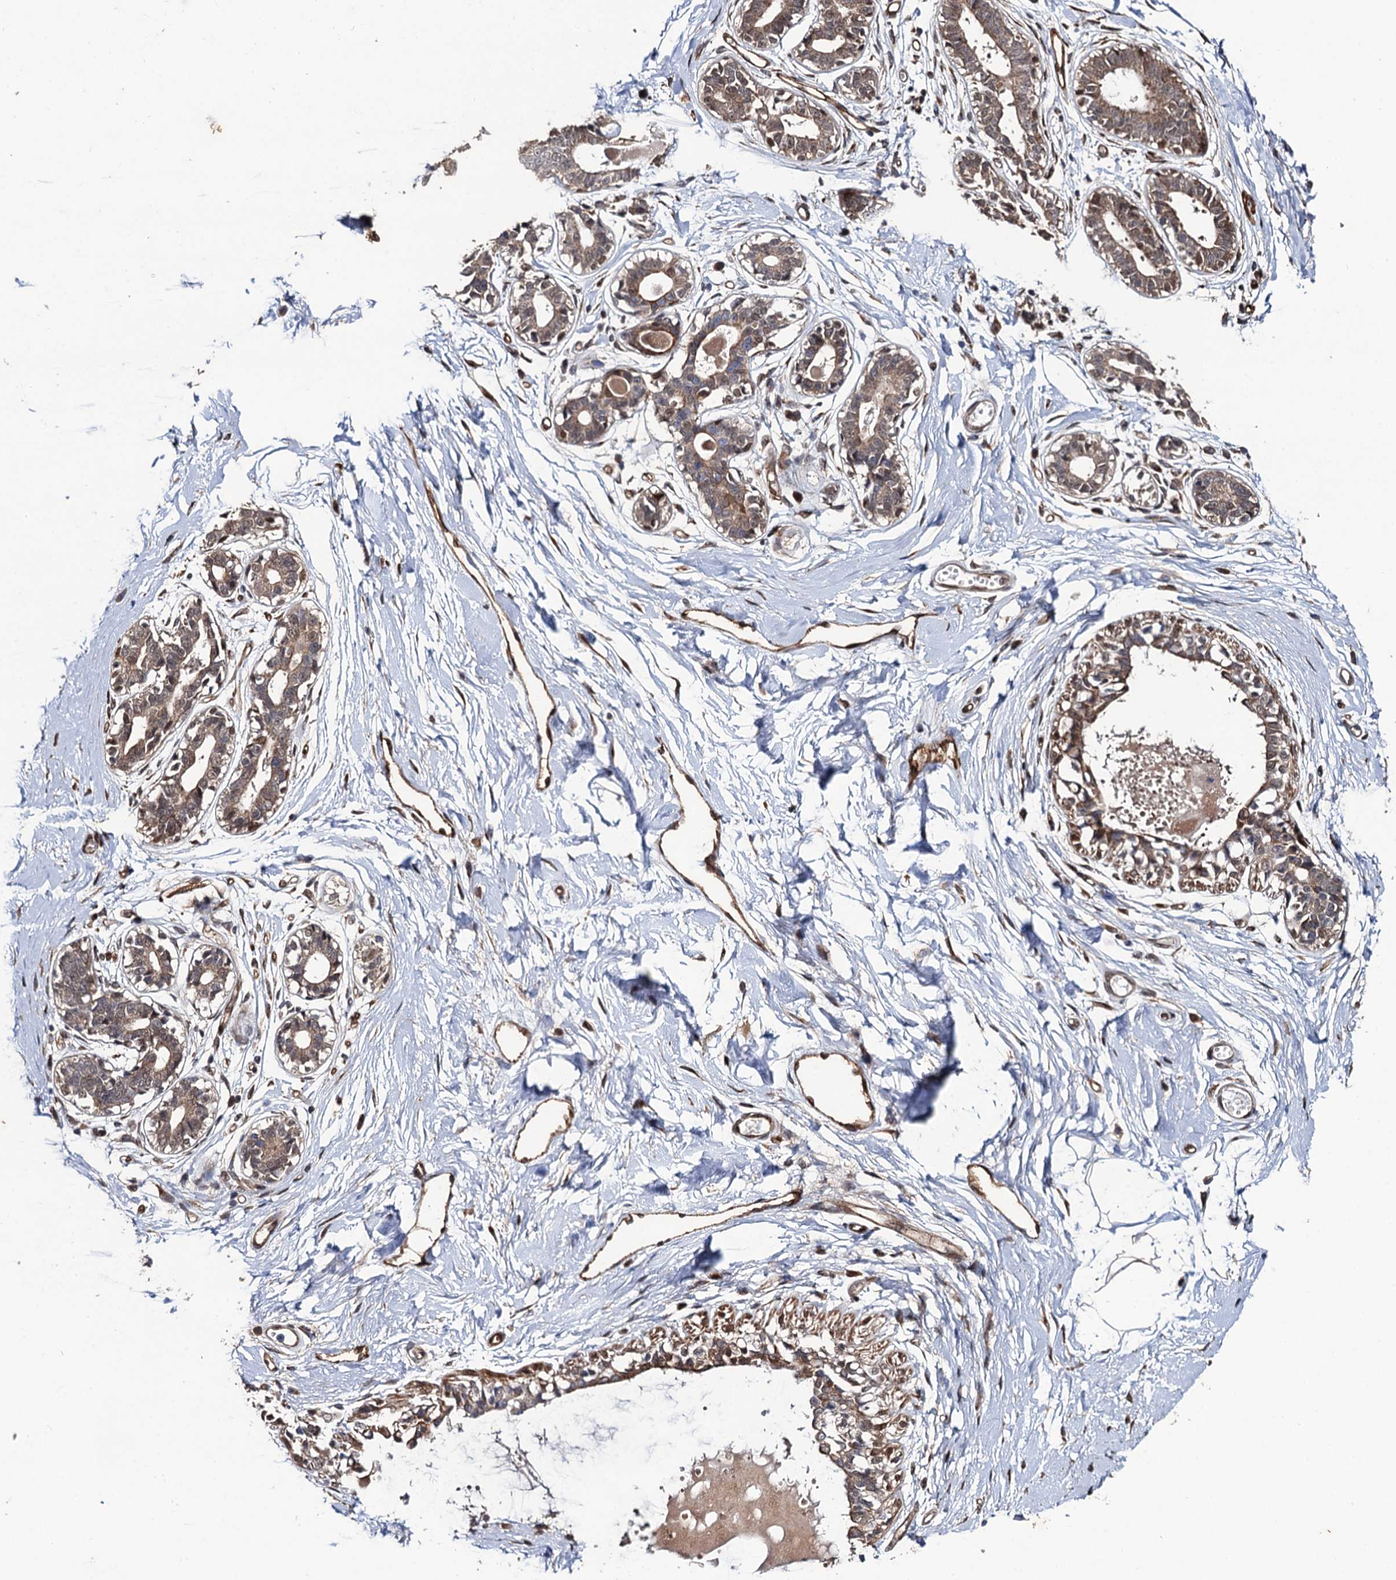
{"staining": {"intensity": "negative", "quantity": "none", "location": "none"}, "tissue": "breast", "cell_type": "Adipocytes", "image_type": "normal", "snomed": [{"axis": "morphology", "description": "Normal tissue, NOS"}, {"axis": "topography", "description": "Breast"}], "caption": "Immunohistochemistry photomicrograph of benign breast: human breast stained with DAB reveals no significant protein staining in adipocytes.", "gene": "LRRC63", "patient": {"sex": "female", "age": 45}}